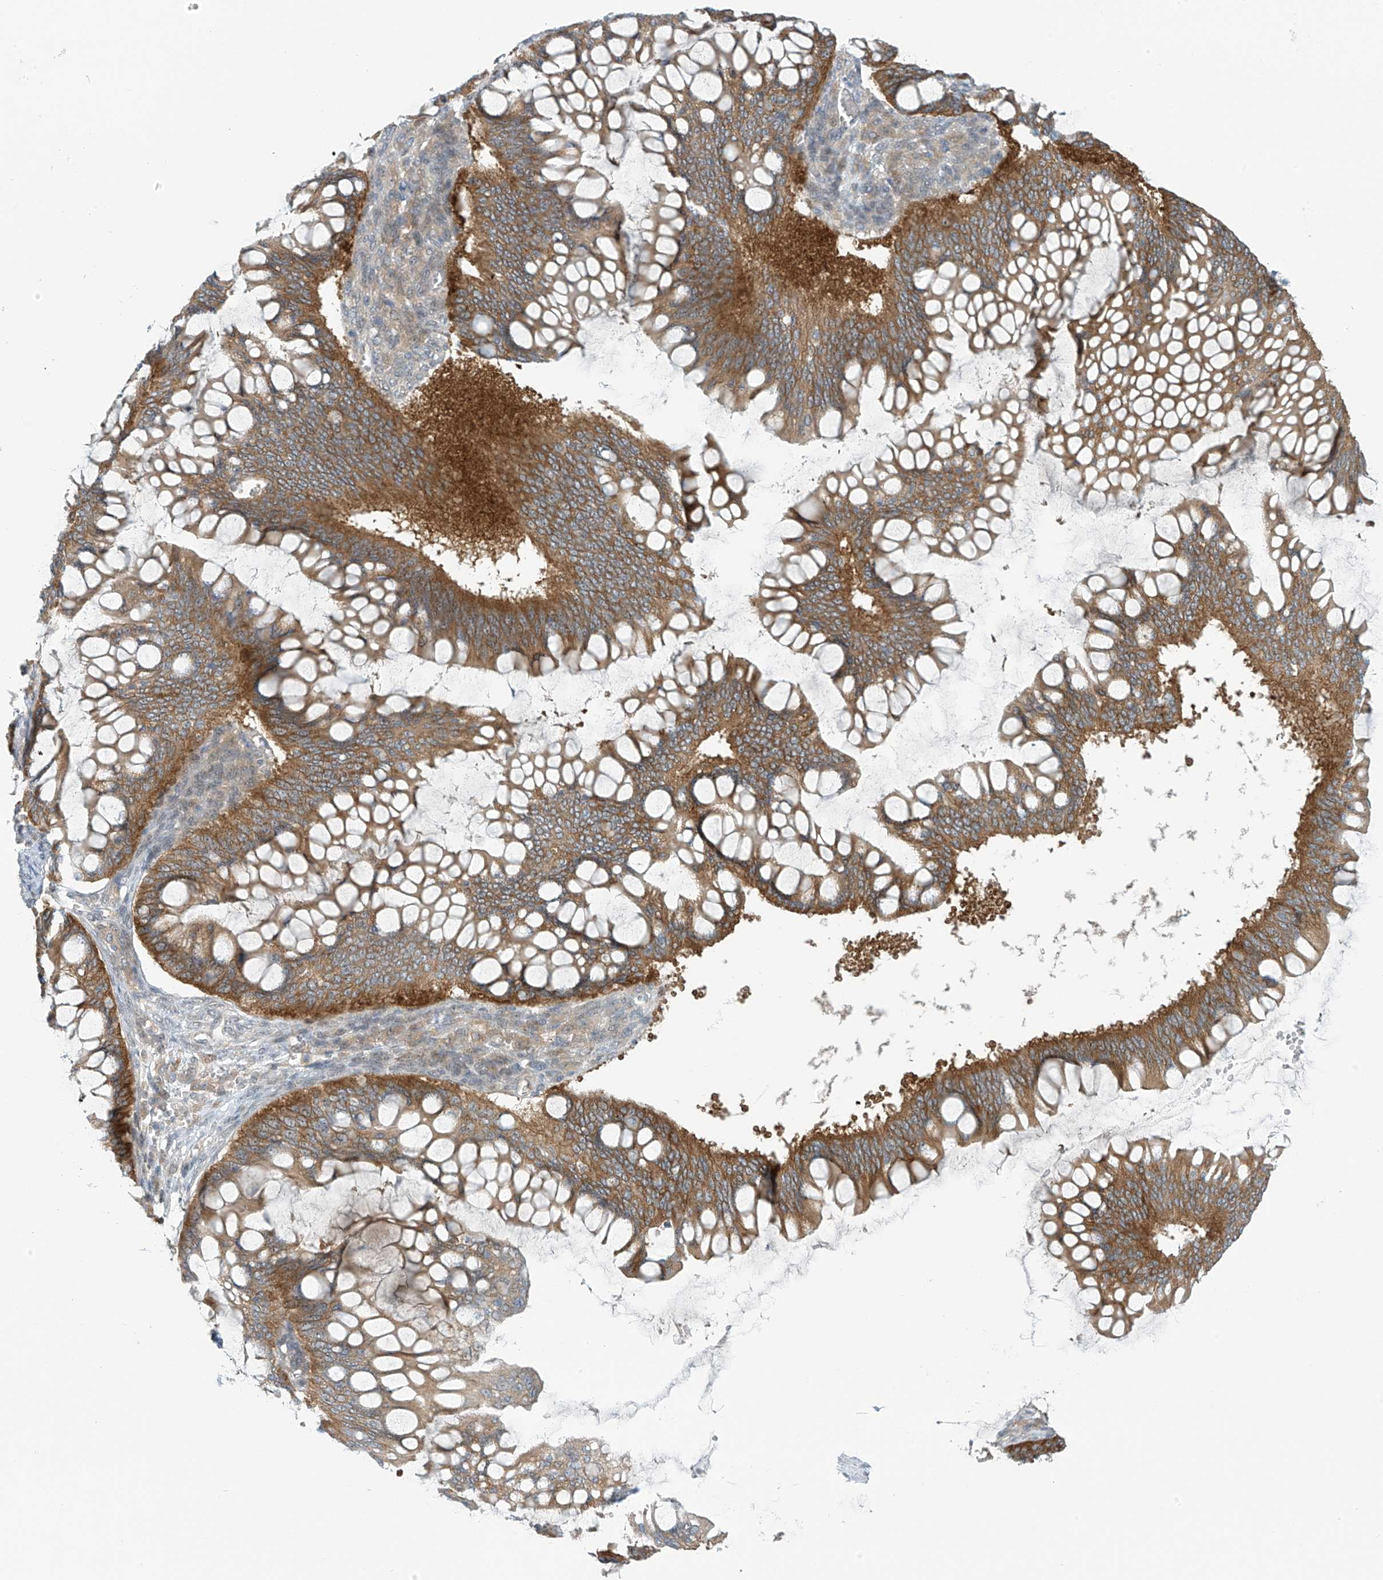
{"staining": {"intensity": "strong", "quantity": ">75%", "location": "cytoplasmic/membranous"}, "tissue": "ovarian cancer", "cell_type": "Tumor cells", "image_type": "cancer", "snomed": [{"axis": "morphology", "description": "Cystadenocarcinoma, mucinous, NOS"}, {"axis": "topography", "description": "Ovary"}], "caption": "Immunohistochemistry (DAB (3,3'-diaminobenzidine)) staining of mucinous cystadenocarcinoma (ovarian) exhibits strong cytoplasmic/membranous protein positivity in approximately >75% of tumor cells.", "gene": "FSD1L", "patient": {"sex": "female", "age": 73}}